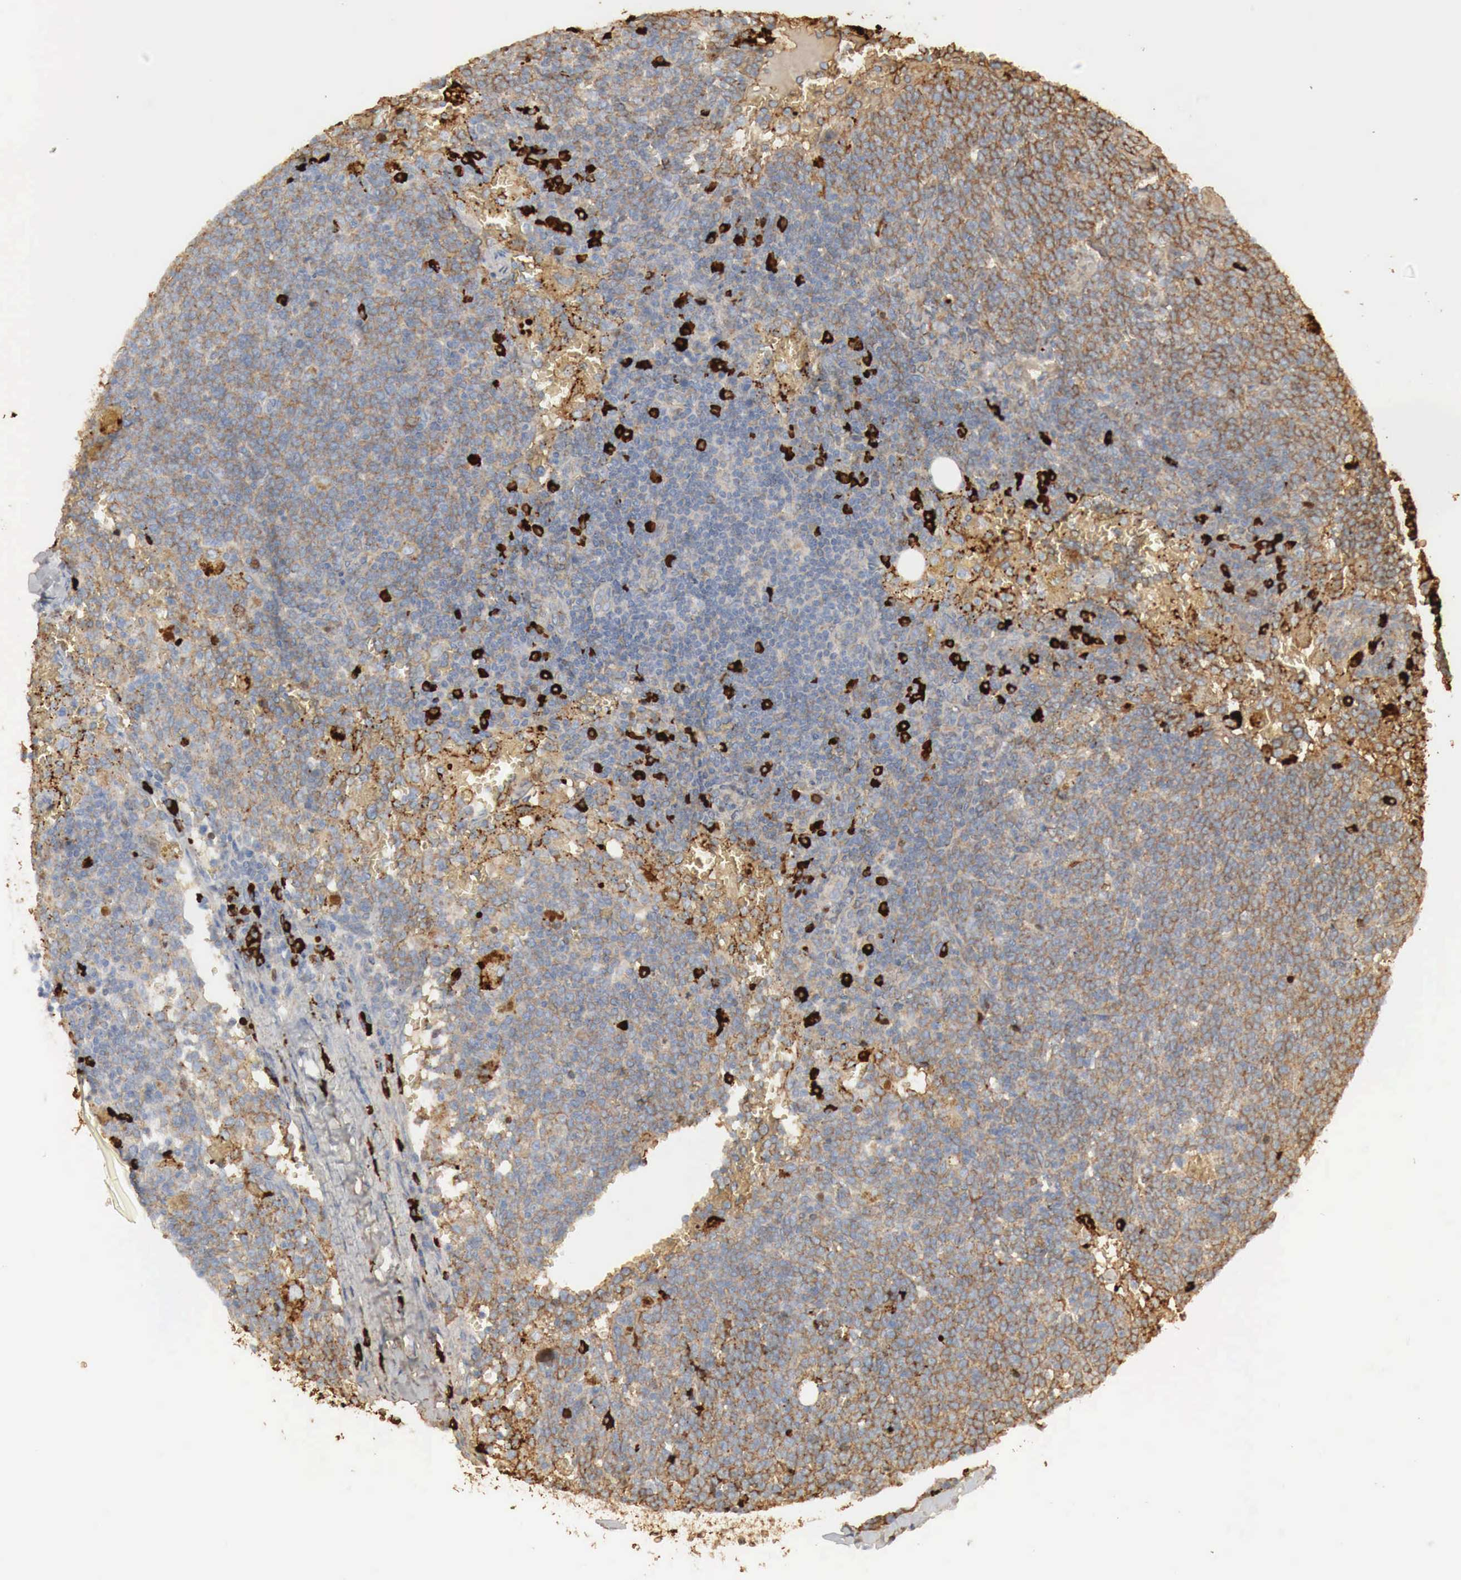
{"staining": {"intensity": "negative", "quantity": "none", "location": "none"}, "tissue": "lymphoma", "cell_type": "Tumor cells", "image_type": "cancer", "snomed": [{"axis": "morphology", "description": "Malignant lymphoma, non-Hodgkin's type, High grade"}, {"axis": "topography", "description": "Lymph node"}], "caption": "DAB immunohistochemical staining of human lymphoma shows no significant staining in tumor cells.", "gene": "IGLC3", "patient": {"sex": "female", "age": 76}}